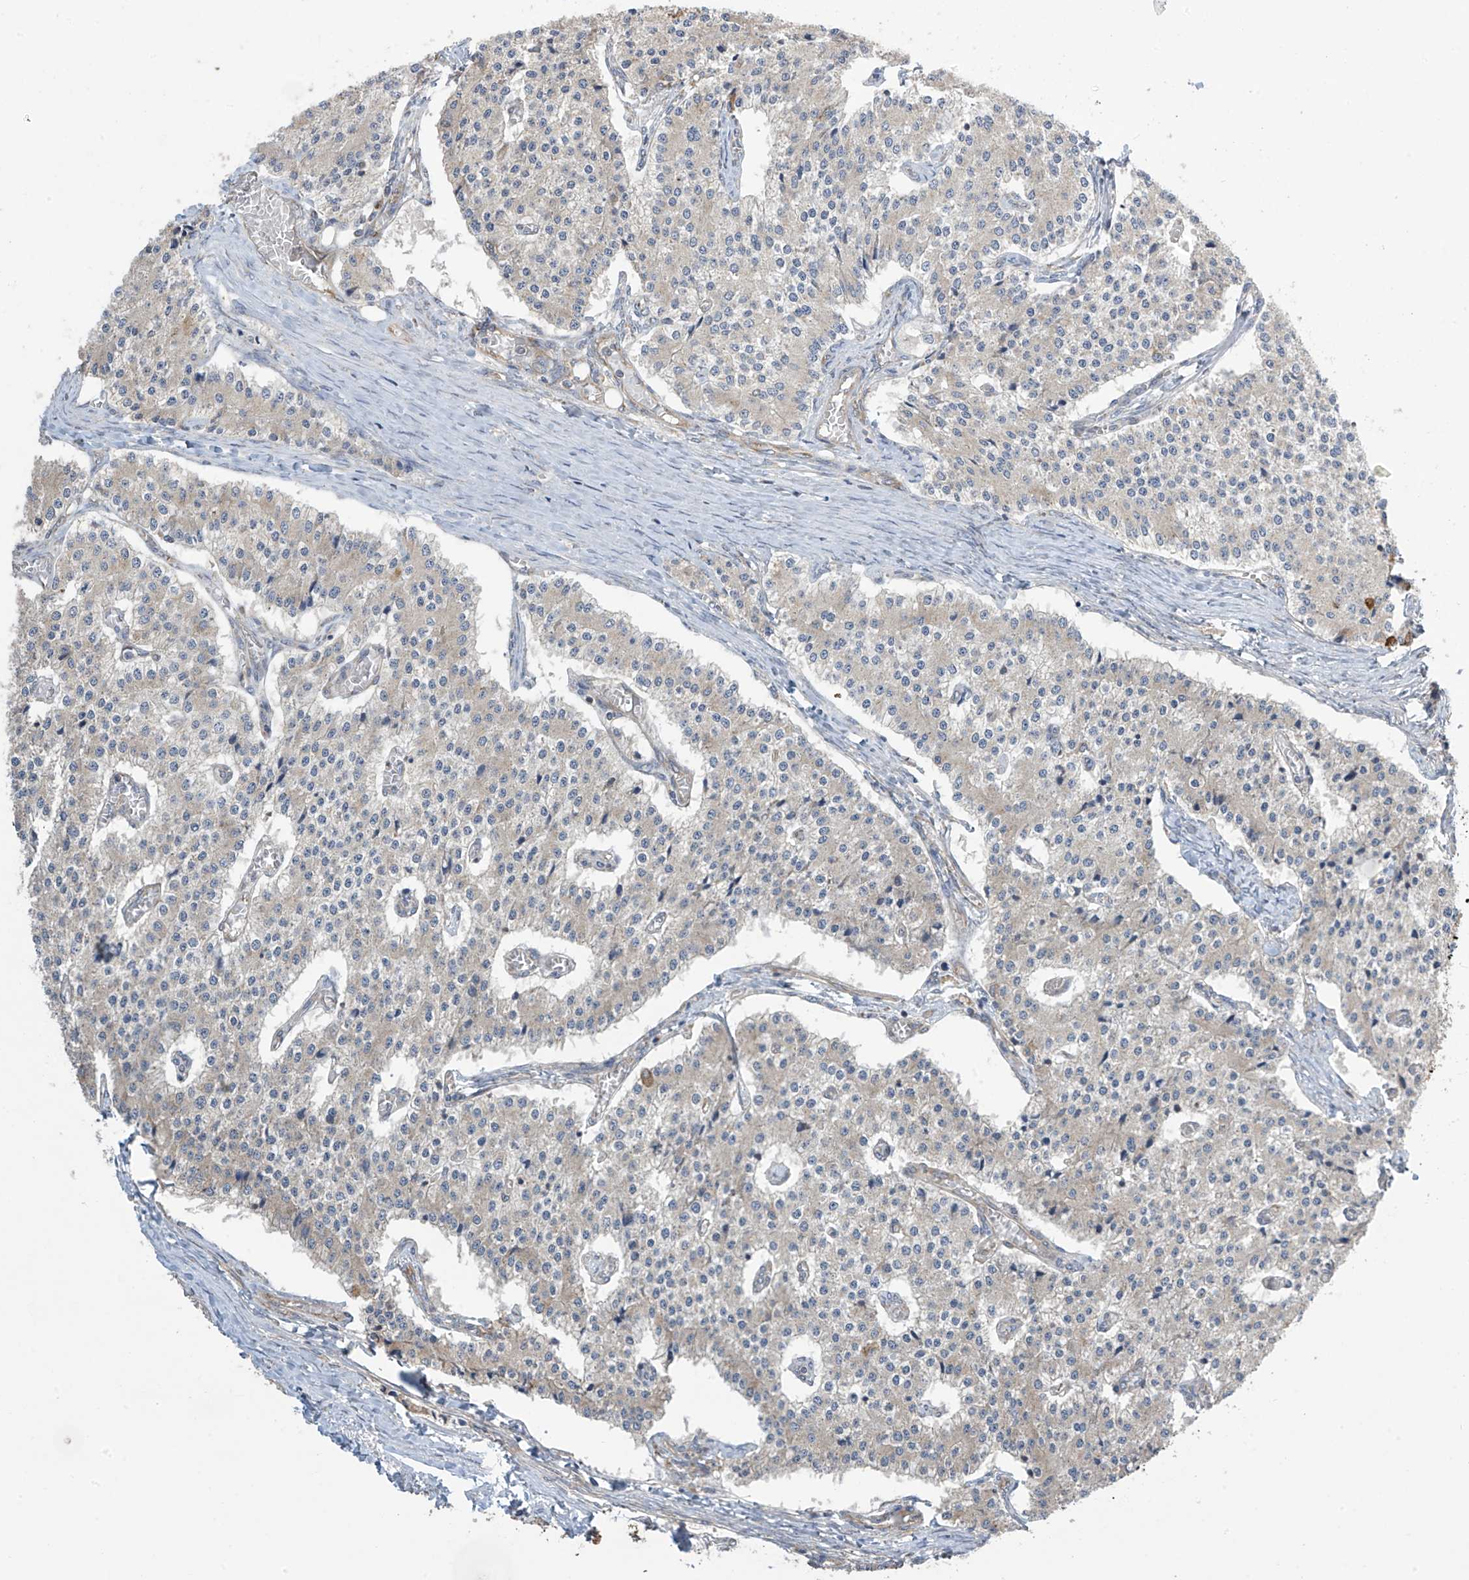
{"staining": {"intensity": "negative", "quantity": "none", "location": "none"}, "tissue": "carcinoid", "cell_type": "Tumor cells", "image_type": "cancer", "snomed": [{"axis": "morphology", "description": "Carcinoid, malignant, NOS"}, {"axis": "topography", "description": "Colon"}], "caption": "High power microscopy histopathology image of an immunohistochemistry (IHC) photomicrograph of carcinoid, revealing no significant expression in tumor cells.", "gene": "PNPT1", "patient": {"sex": "female", "age": 52}}